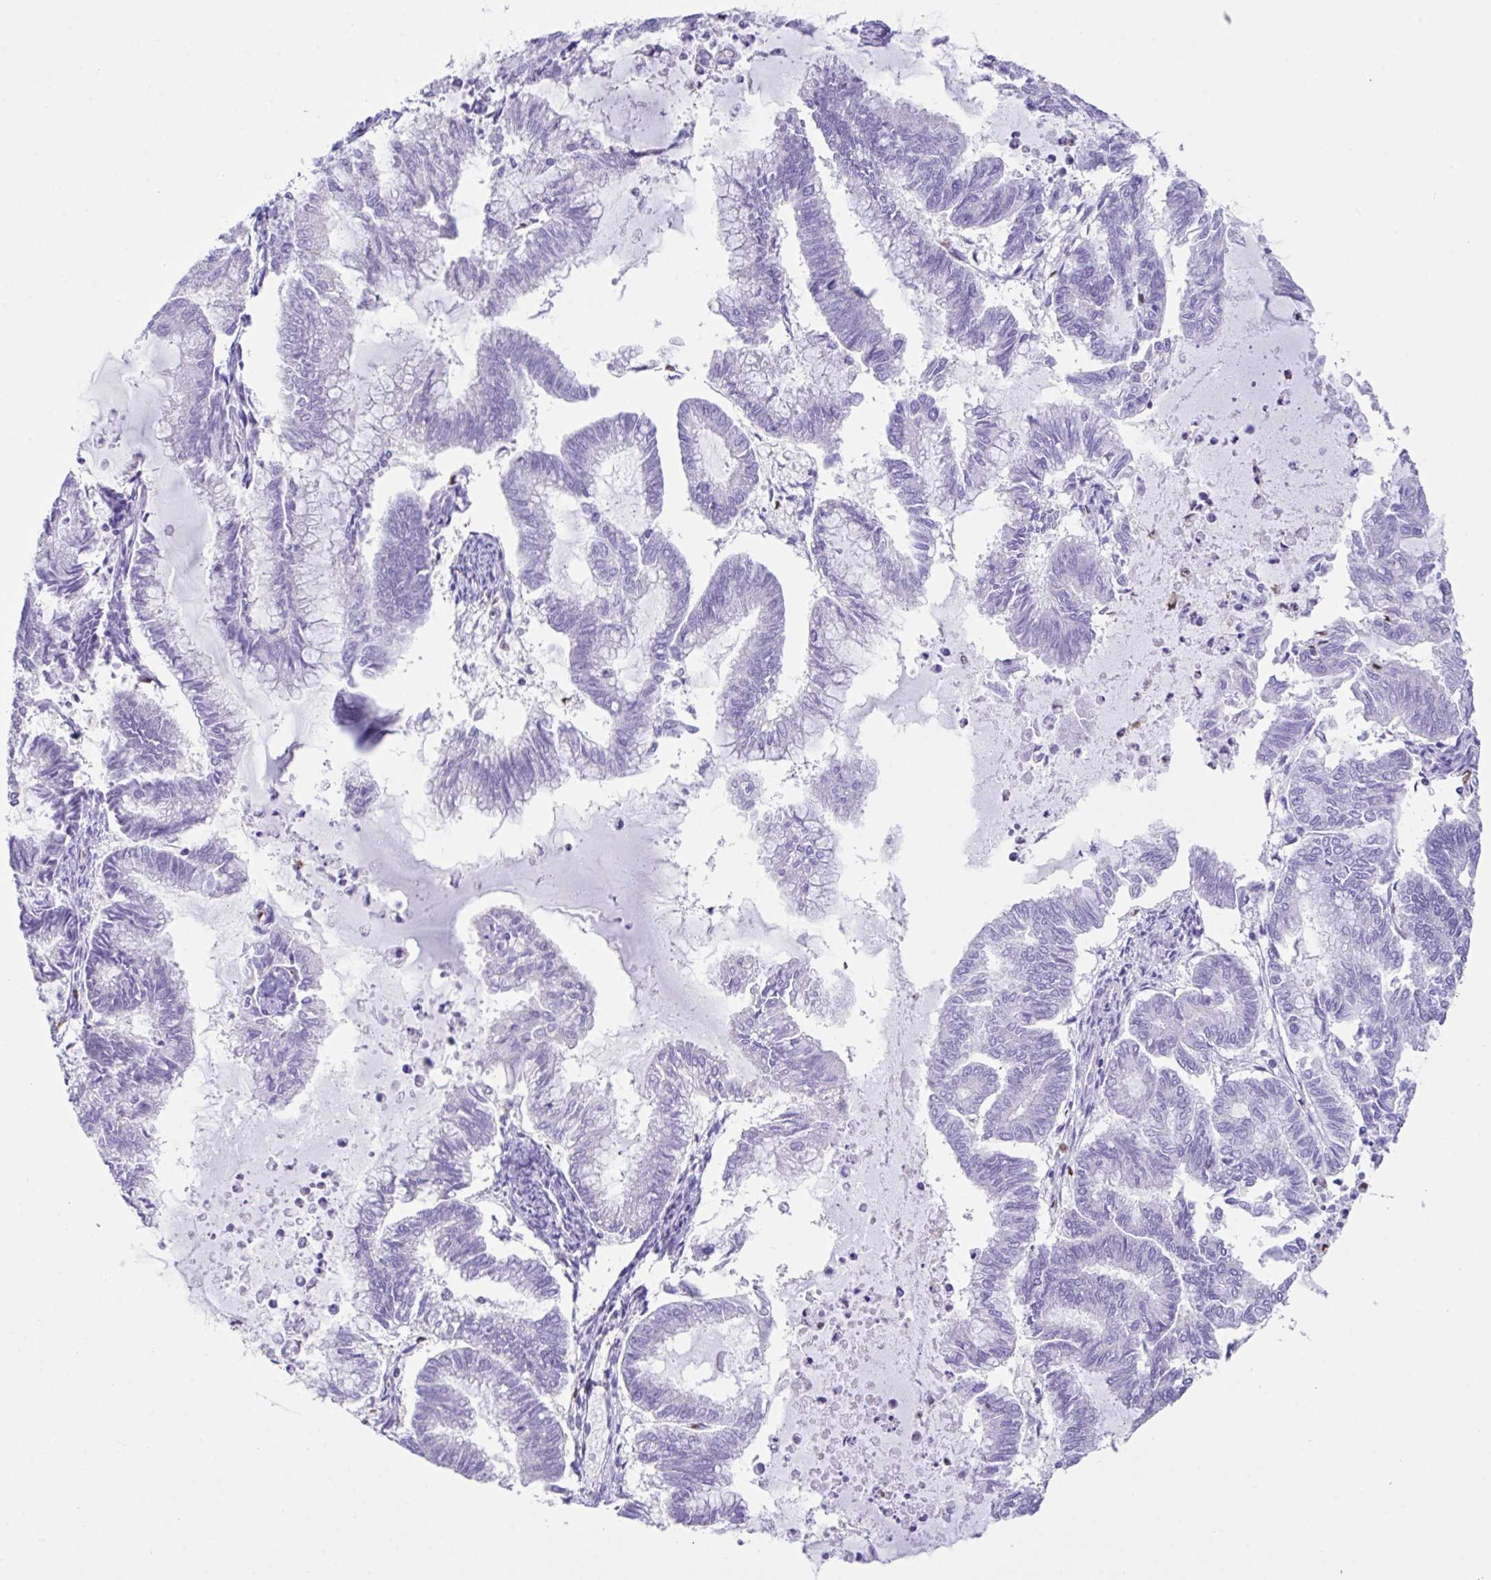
{"staining": {"intensity": "negative", "quantity": "none", "location": "none"}, "tissue": "endometrial cancer", "cell_type": "Tumor cells", "image_type": "cancer", "snomed": [{"axis": "morphology", "description": "Adenocarcinoma, NOS"}, {"axis": "topography", "description": "Endometrium"}], "caption": "There is no significant positivity in tumor cells of adenocarcinoma (endometrial). (IHC, brightfield microscopy, high magnification).", "gene": "BTBD10", "patient": {"sex": "female", "age": 79}}